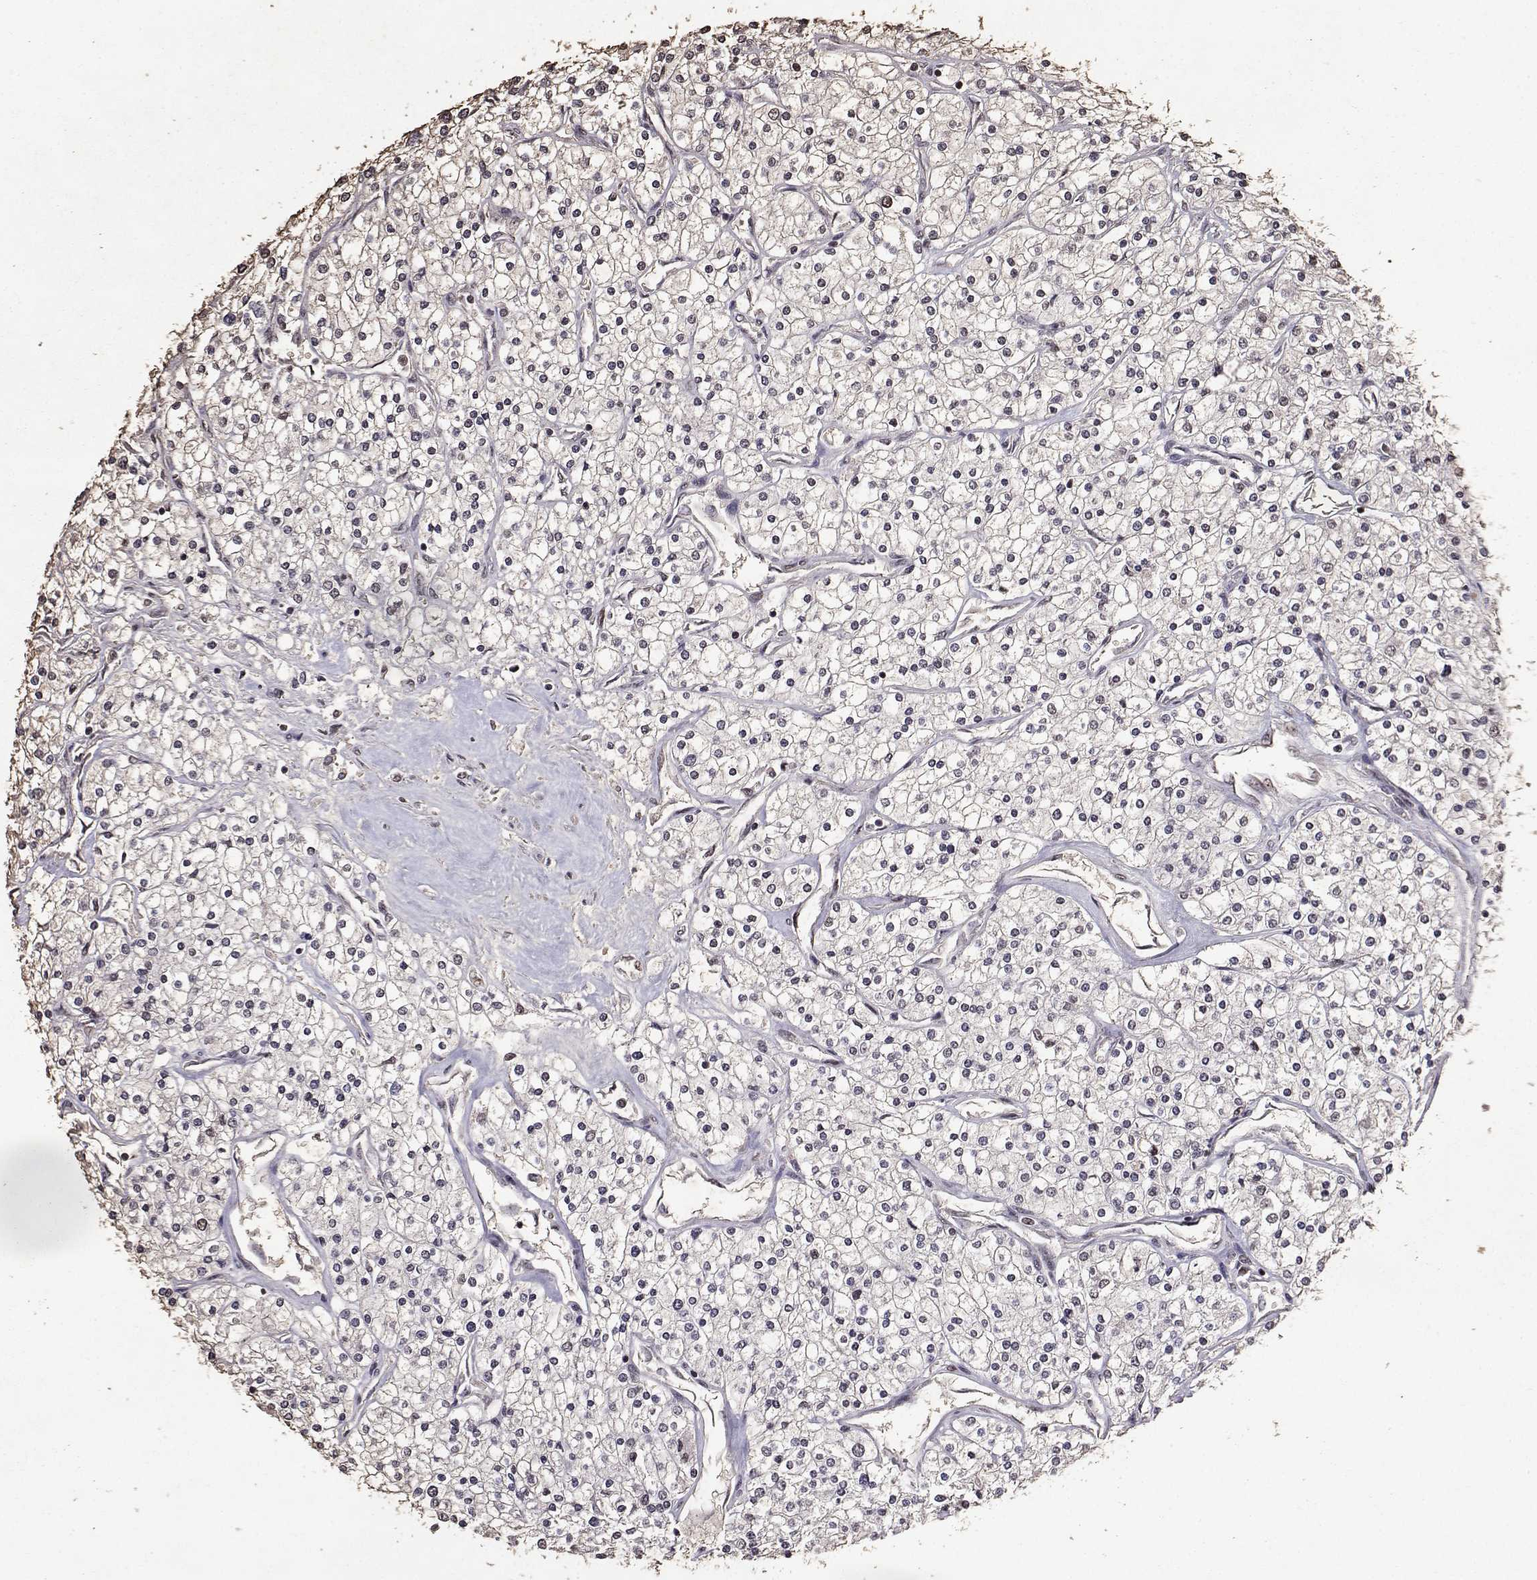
{"staining": {"intensity": "weak", "quantity": "25%-75%", "location": "nuclear"}, "tissue": "renal cancer", "cell_type": "Tumor cells", "image_type": "cancer", "snomed": [{"axis": "morphology", "description": "Adenocarcinoma, NOS"}, {"axis": "topography", "description": "Kidney"}], "caption": "Protein staining by IHC shows weak nuclear staining in approximately 25%-75% of tumor cells in renal cancer.", "gene": "TOE1", "patient": {"sex": "male", "age": 80}}